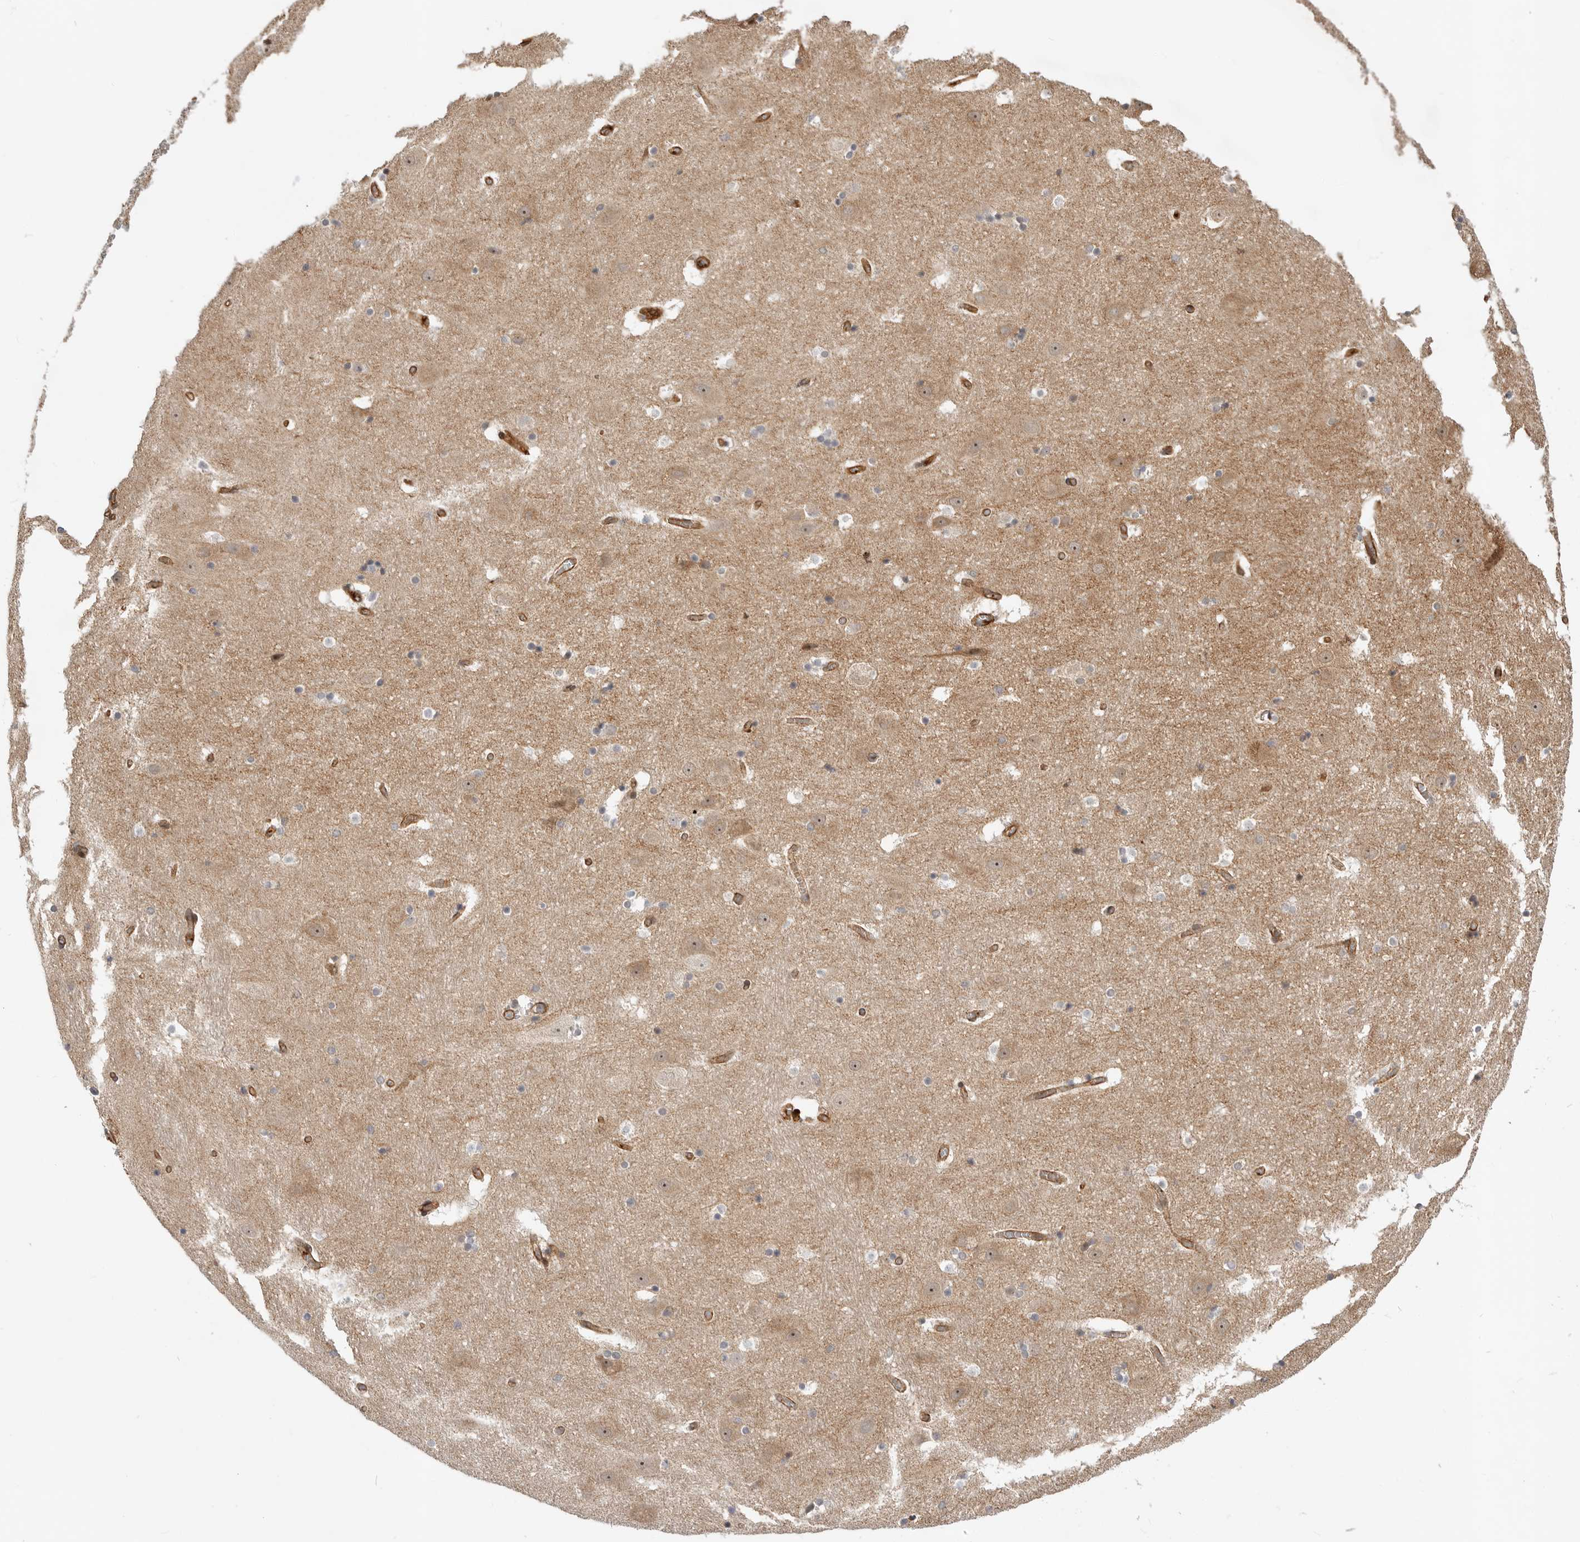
{"staining": {"intensity": "weak", "quantity": "<25%", "location": "cytoplasmic/membranous"}, "tissue": "hippocampus", "cell_type": "Glial cells", "image_type": "normal", "snomed": [{"axis": "morphology", "description": "Normal tissue, NOS"}, {"axis": "topography", "description": "Hippocampus"}], "caption": "Immunohistochemical staining of normal human hippocampus displays no significant staining in glial cells. (Brightfield microscopy of DAB (3,3'-diaminobenzidine) immunohistochemistry (IHC) at high magnification).", "gene": "GPATCH2", "patient": {"sex": "male", "age": 45}}